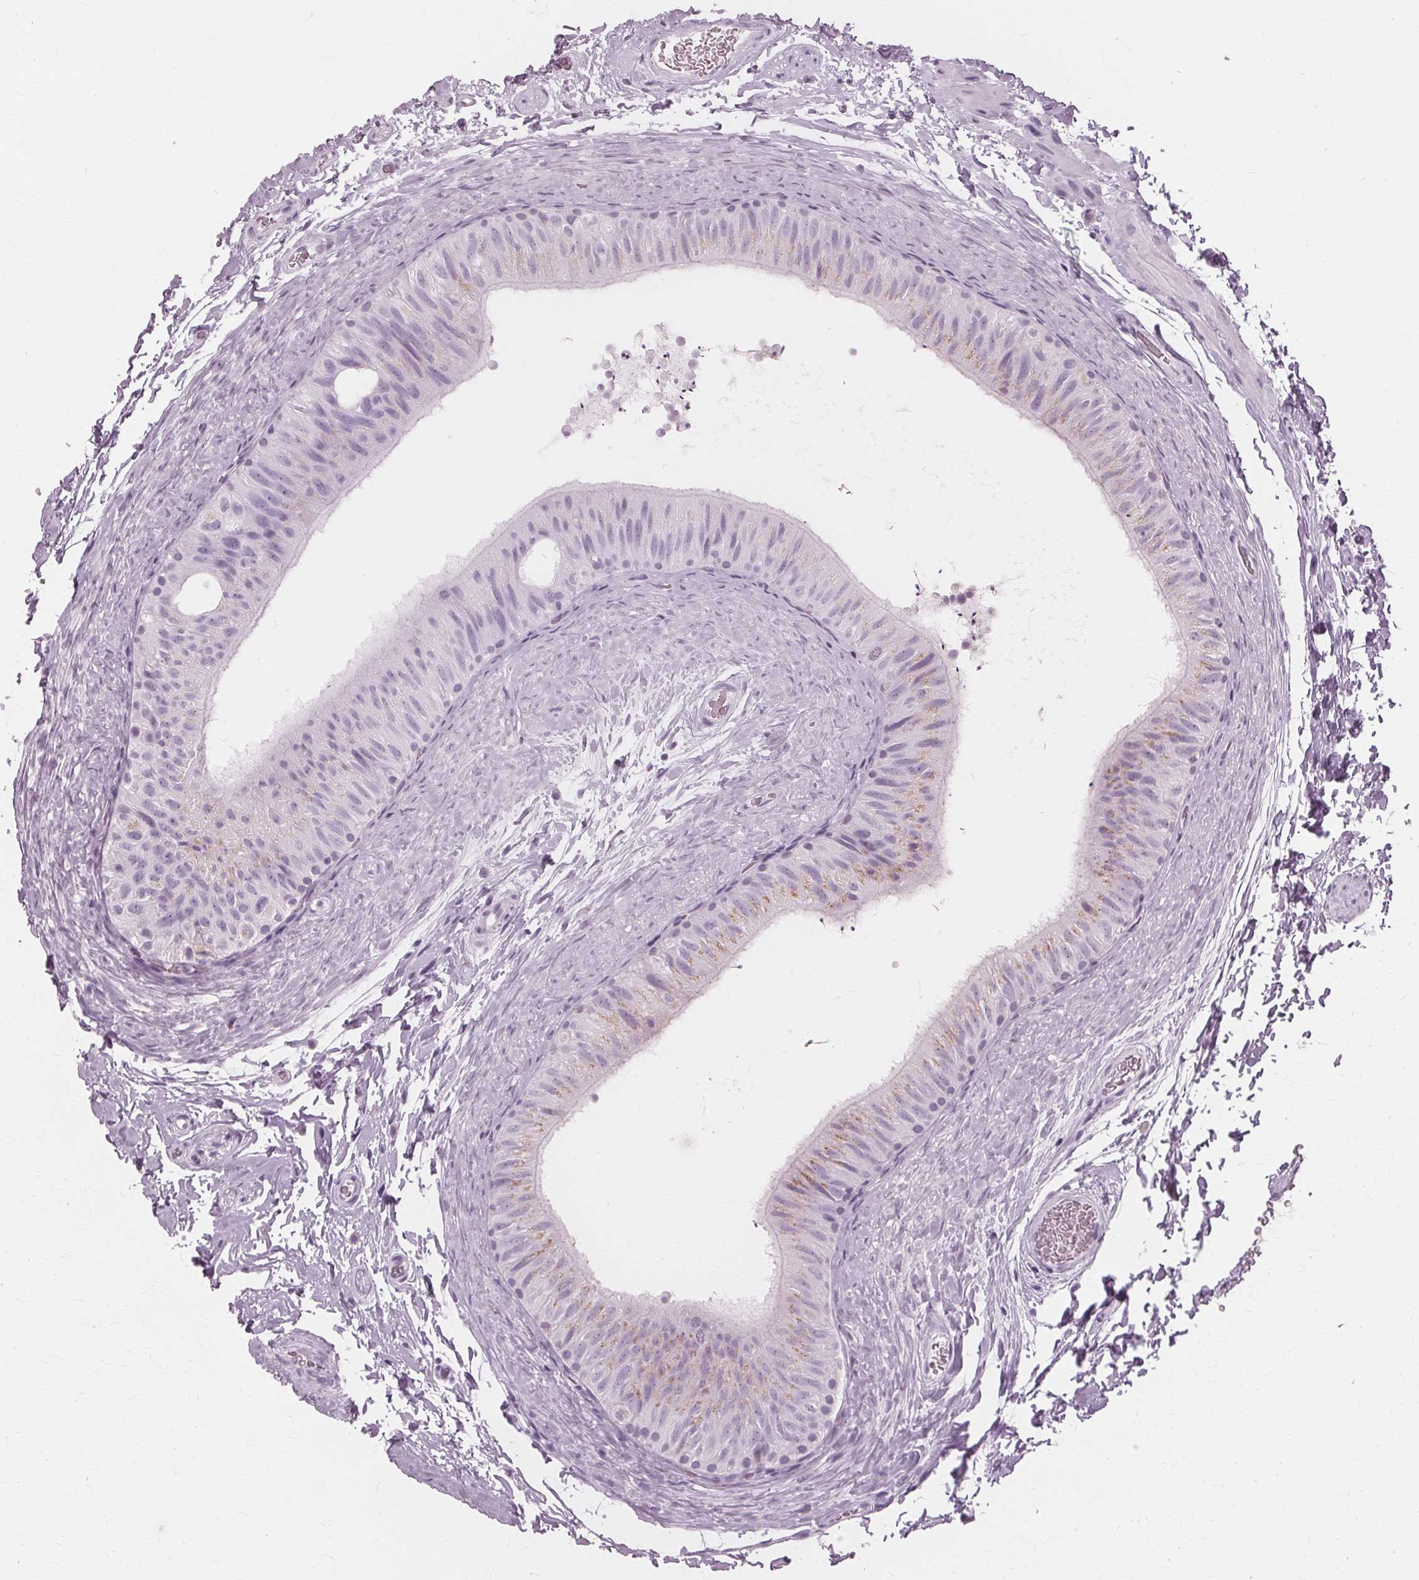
{"staining": {"intensity": "moderate", "quantity": "25%-75%", "location": "cytoplasmic/membranous"}, "tissue": "epididymis", "cell_type": "Glandular cells", "image_type": "normal", "snomed": [{"axis": "morphology", "description": "Normal tissue, NOS"}, {"axis": "topography", "description": "Epididymis, spermatic cord, NOS"}, {"axis": "topography", "description": "Epididymis"}], "caption": "Glandular cells show moderate cytoplasmic/membranous positivity in approximately 25%-75% of cells in benign epididymis.", "gene": "DNASE2", "patient": {"sex": "male", "age": 31}}